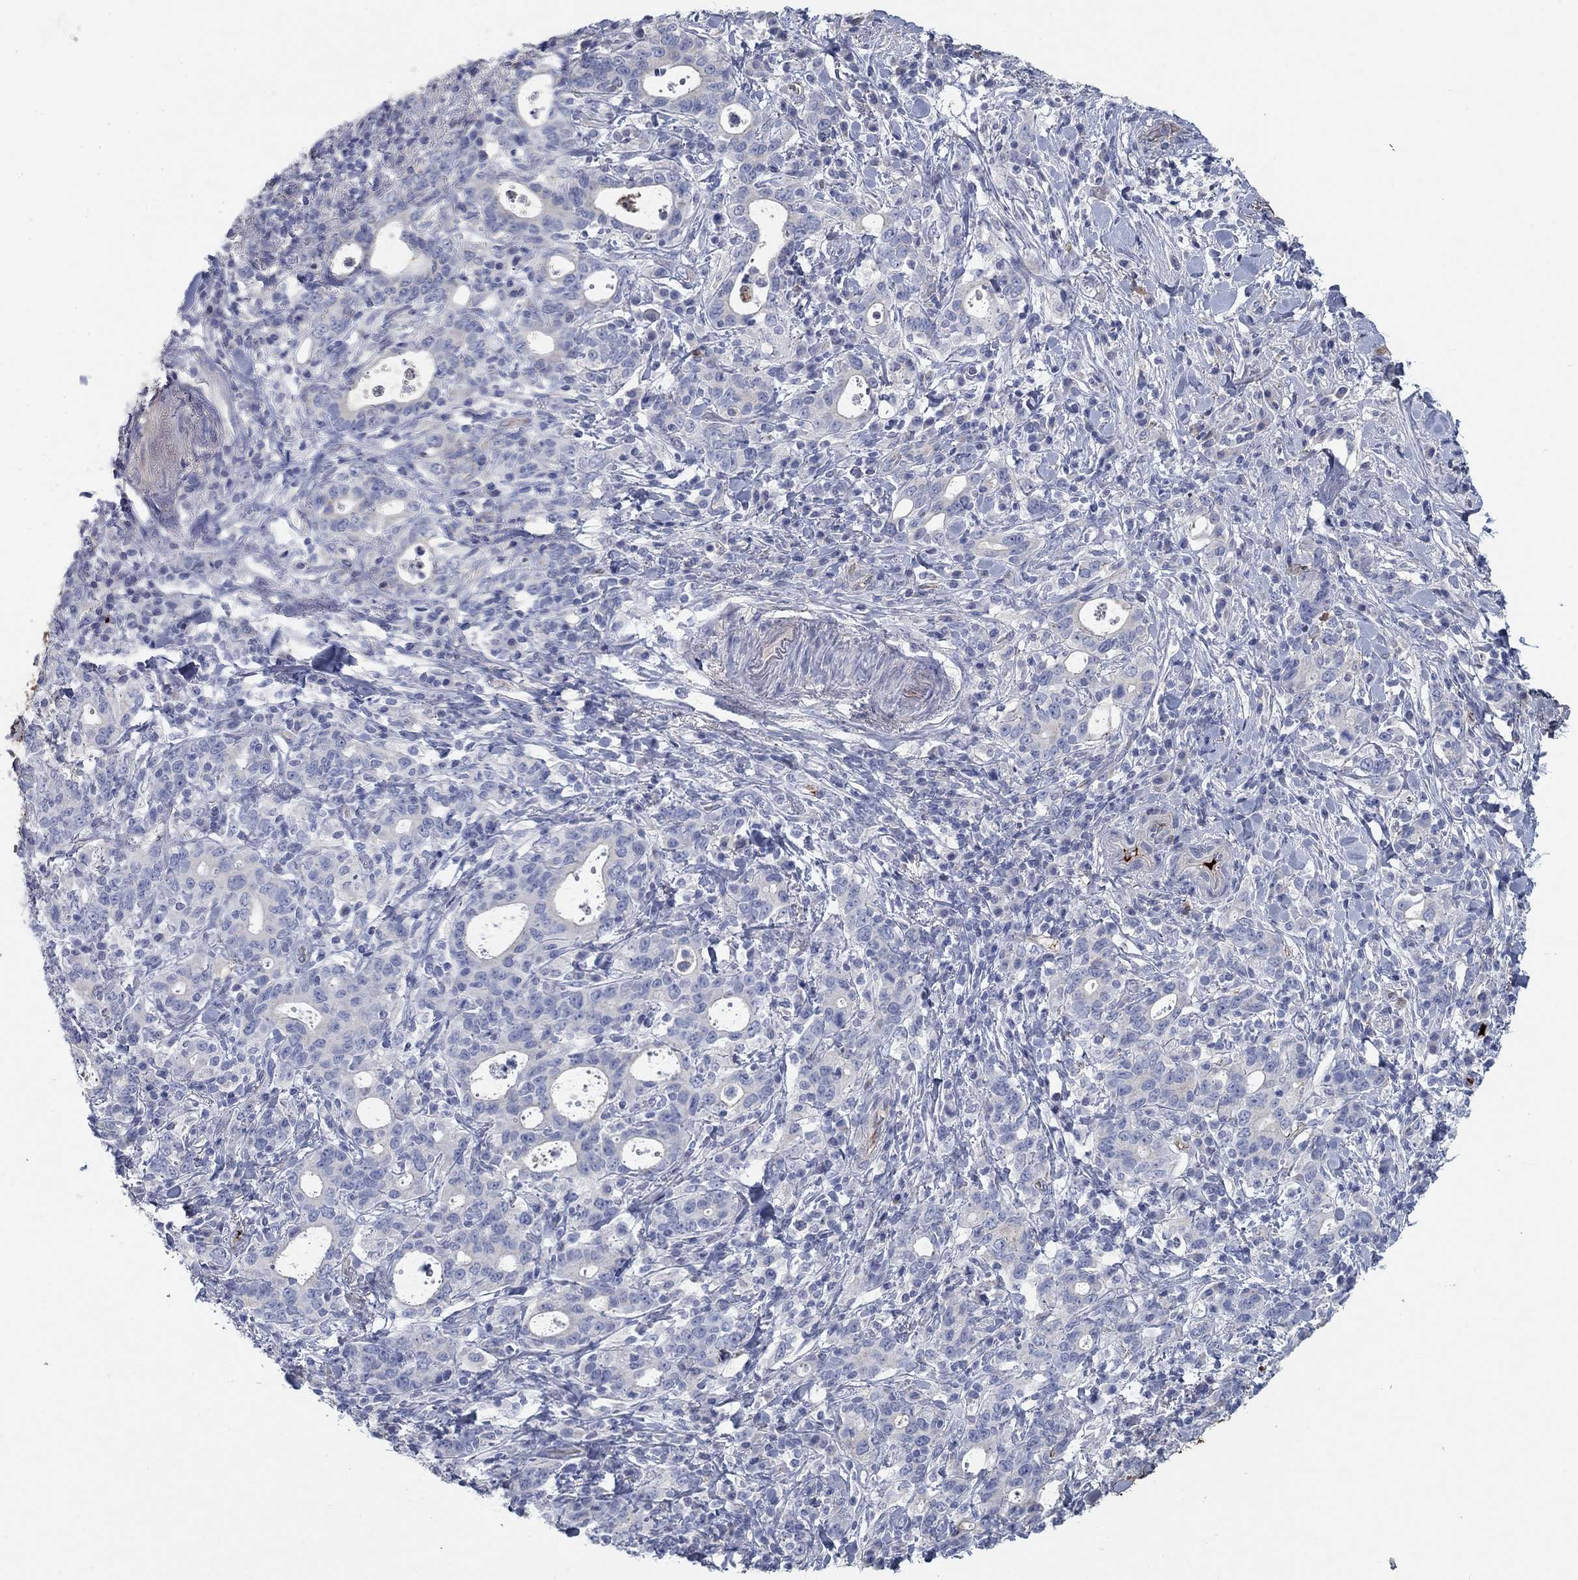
{"staining": {"intensity": "negative", "quantity": "none", "location": "none"}, "tissue": "stomach cancer", "cell_type": "Tumor cells", "image_type": "cancer", "snomed": [{"axis": "morphology", "description": "Adenocarcinoma, NOS"}, {"axis": "topography", "description": "Stomach"}], "caption": "Tumor cells show no significant expression in stomach cancer.", "gene": "APOC3", "patient": {"sex": "male", "age": 79}}